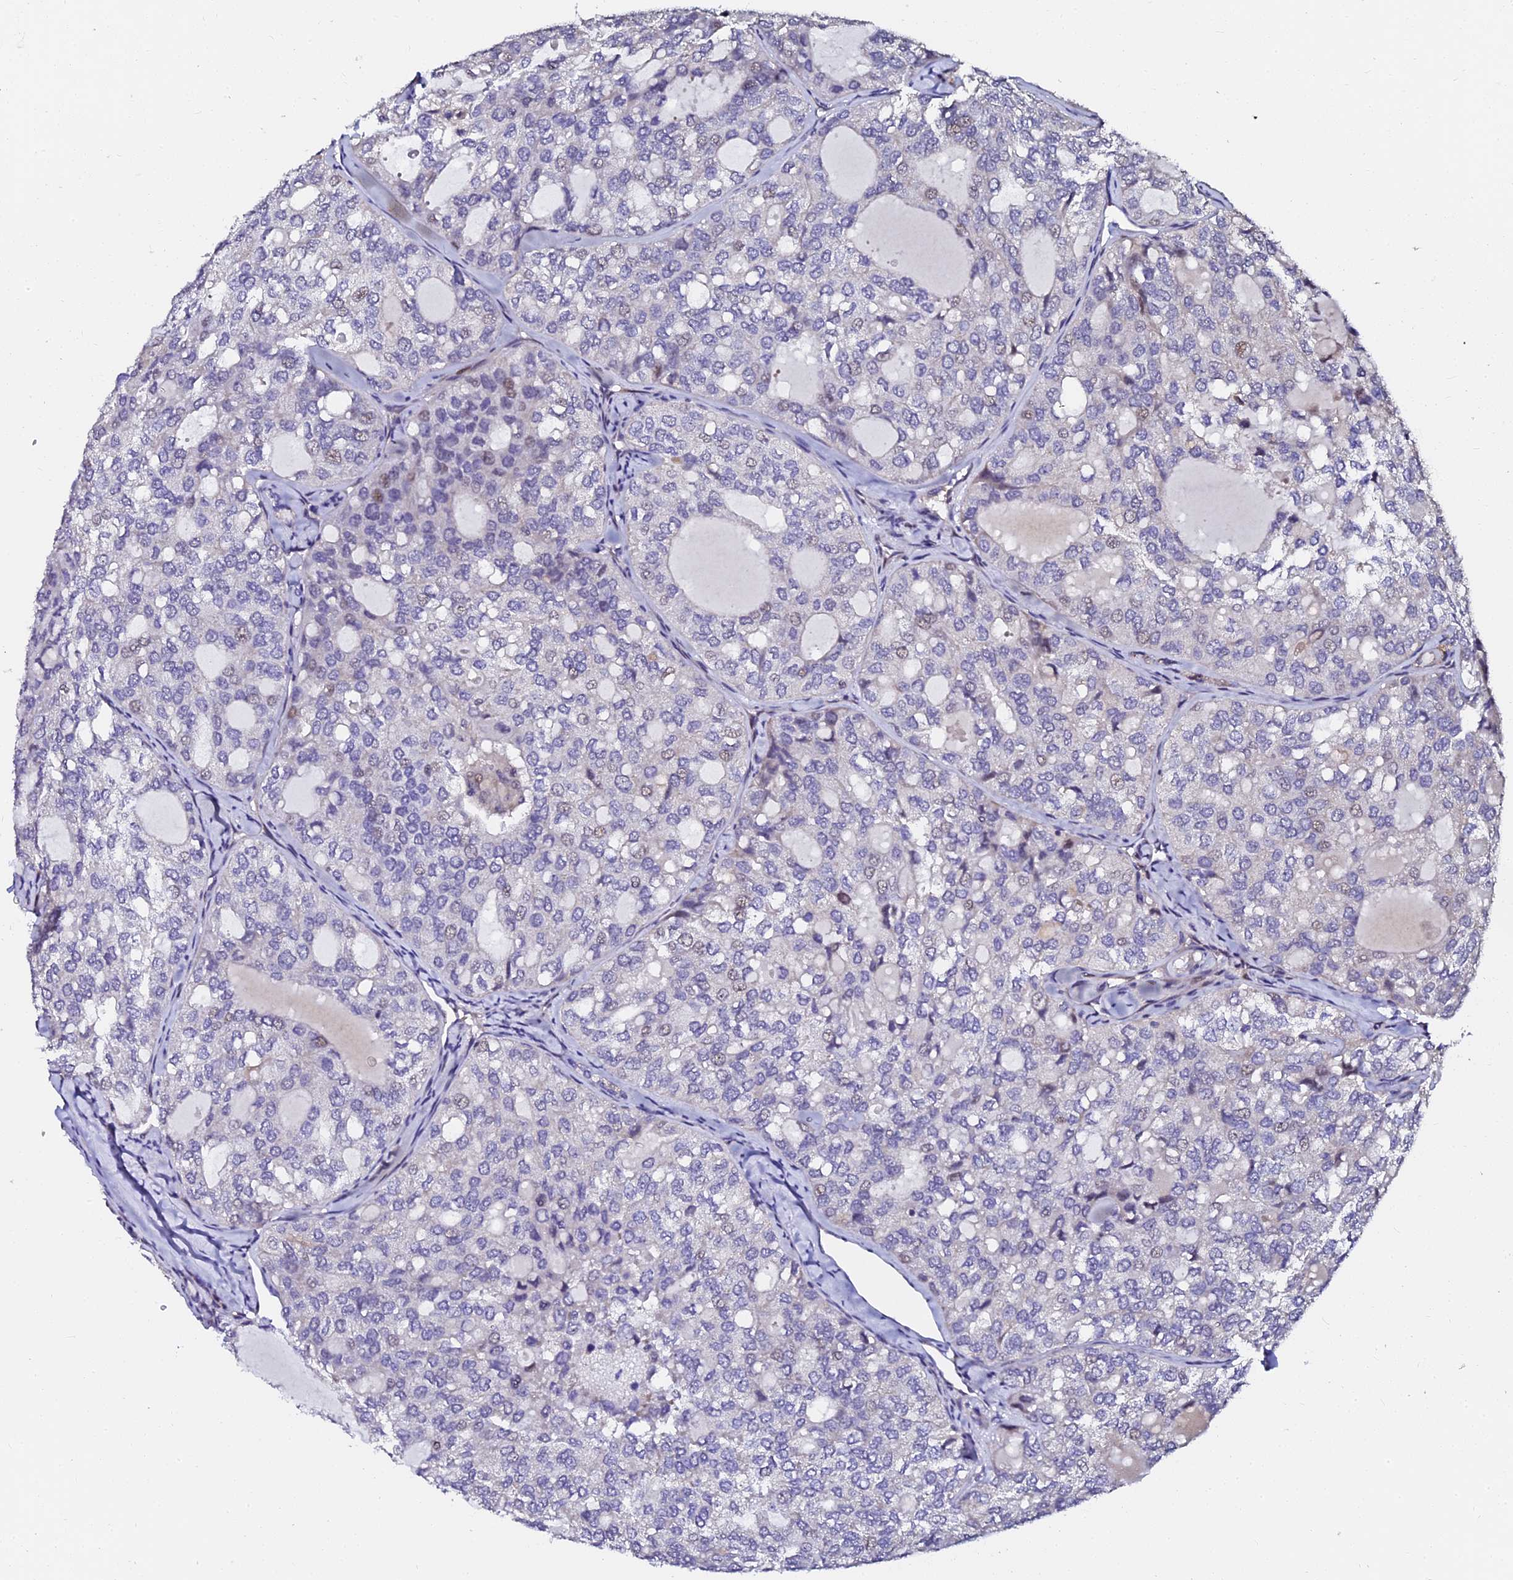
{"staining": {"intensity": "negative", "quantity": "none", "location": "none"}, "tissue": "thyroid cancer", "cell_type": "Tumor cells", "image_type": "cancer", "snomed": [{"axis": "morphology", "description": "Follicular adenoma carcinoma, NOS"}, {"axis": "topography", "description": "Thyroid gland"}], "caption": "IHC photomicrograph of neoplastic tissue: human follicular adenoma carcinoma (thyroid) stained with DAB displays no significant protein staining in tumor cells.", "gene": "GPN3", "patient": {"sex": "male", "age": 75}}